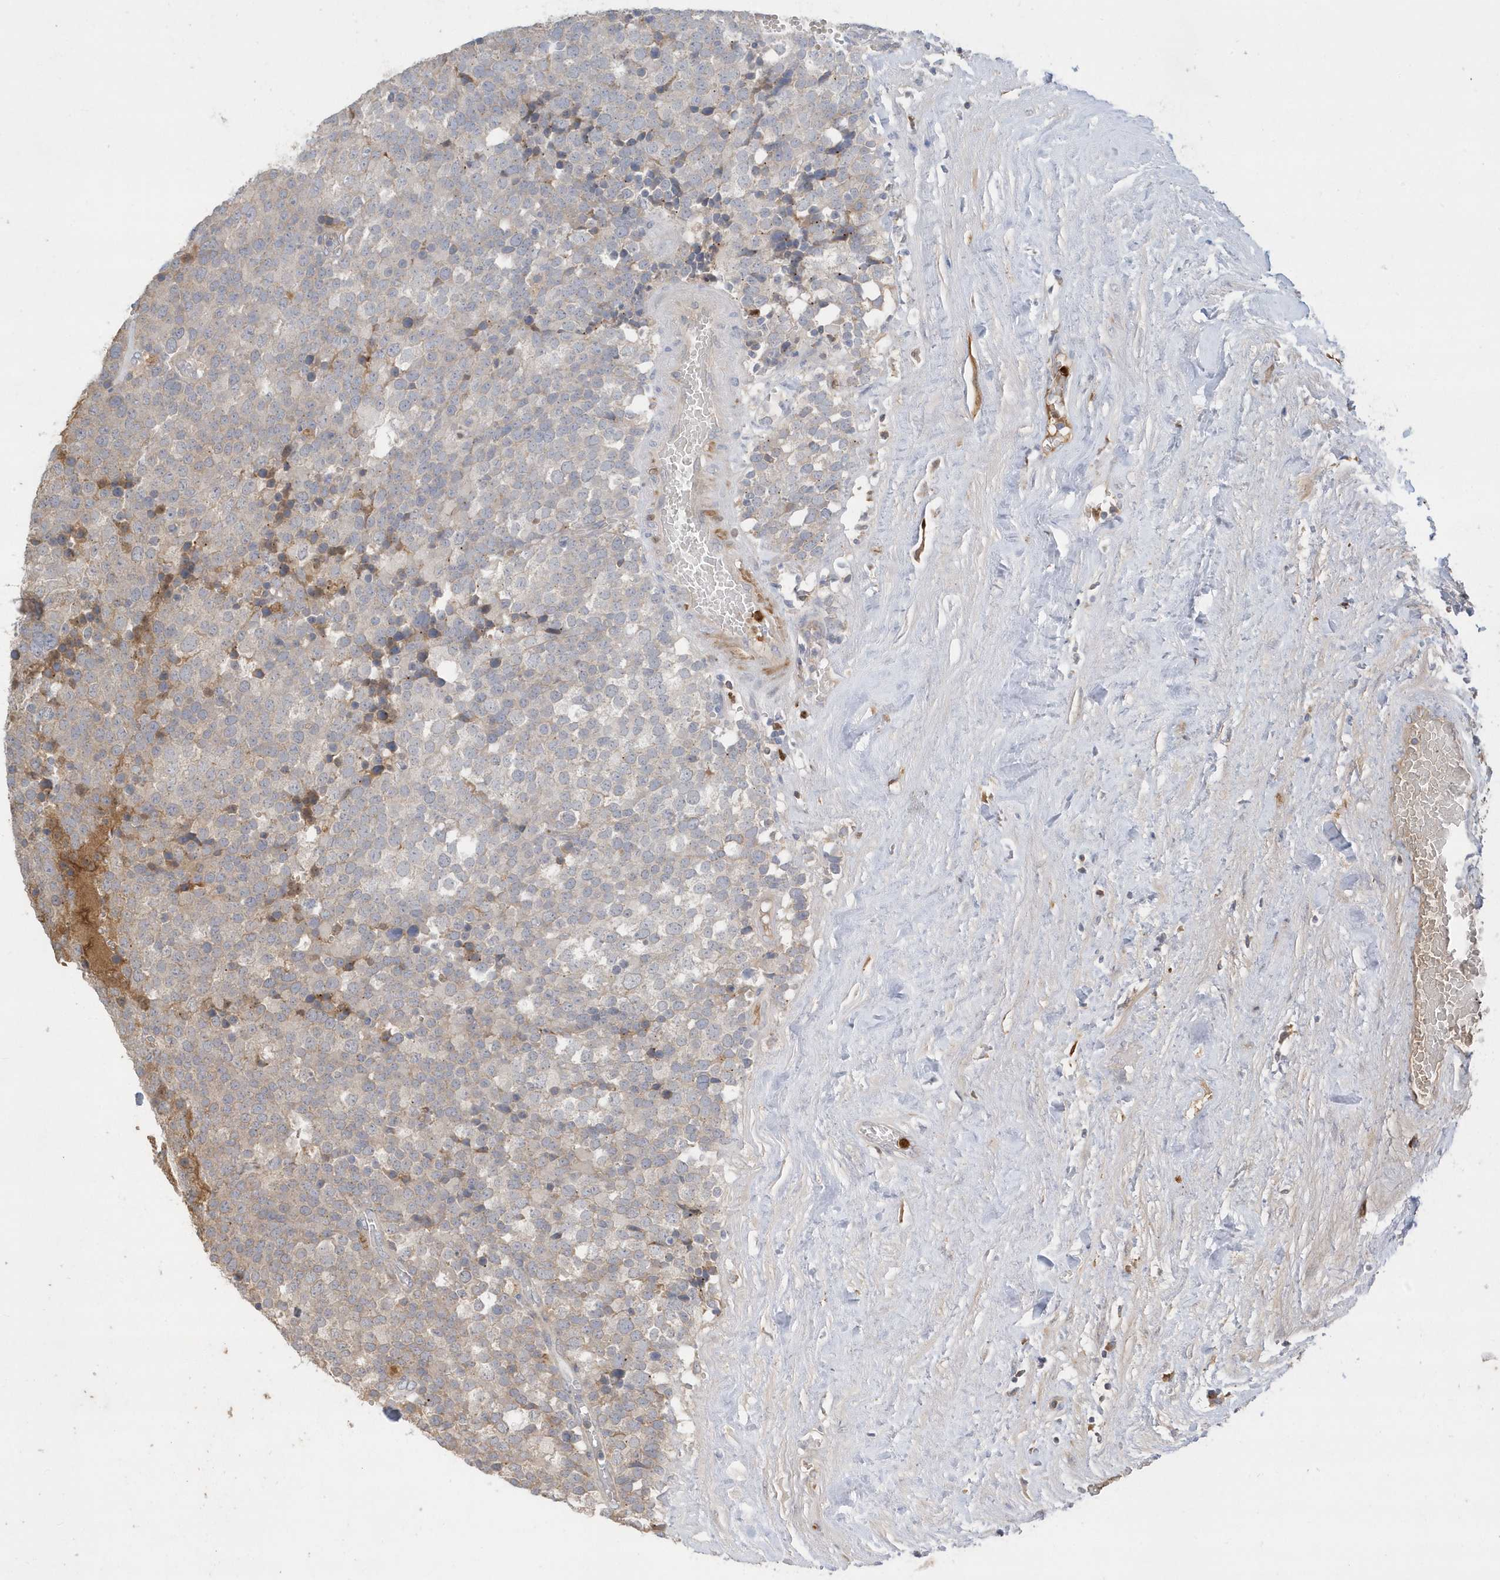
{"staining": {"intensity": "negative", "quantity": "none", "location": "none"}, "tissue": "testis cancer", "cell_type": "Tumor cells", "image_type": "cancer", "snomed": [{"axis": "morphology", "description": "Seminoma, NOS"}, {"axis": "topography", "description": "Testis"}], "caption": "A high-resolution image shows immunohistochemistry (IHC) staining of seminoma (testis), which demonstrates no significant staining in tumor cells. The staining is performed using DAB (3,3'-diaminobenzidine) brown chromogen with nuclei counter-stained in using hematoxylin.", "gene": "DPP9", "patient": {"sex": "male", "age": 71}}